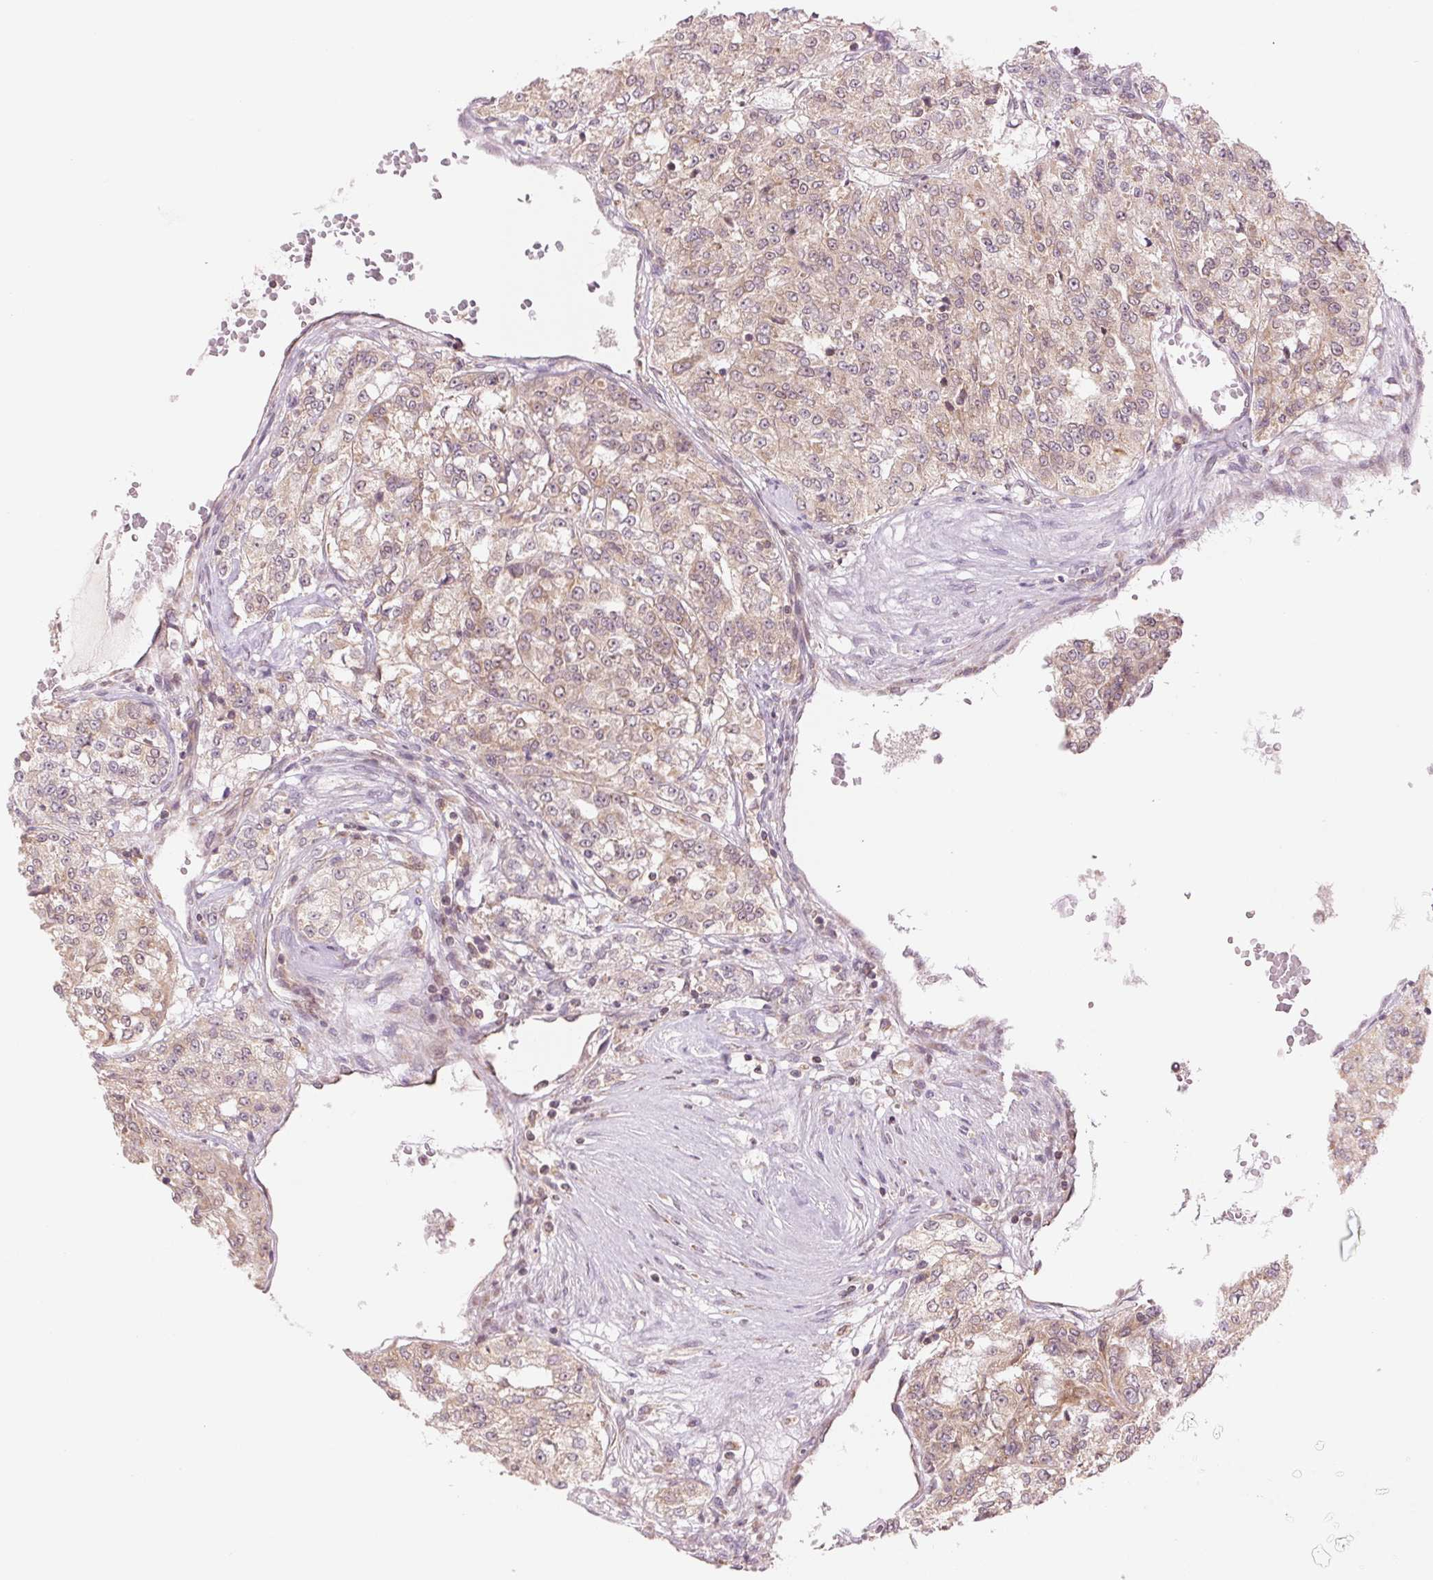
{"staining": {"intensity": "weak", "quantity": ">75%", "location": "cytoplasmic/membranous"}, "tissue": "renal cancer", "cell_type": "Tumor cells", "image_type": "cancer", "snomed": [{"axis": "morphology", "description": "Adenocarcinoma, NOS"}, {"axis": "topography", "description": "Kidney"}], "caption": "This image shows immunohistochemistry staining of human renal cancer, with low weak cytoplasmic/membranous staining in about >75% of tumor cells.", "gene": "TECR", "patient": {"sex": "female", "age": 63}}